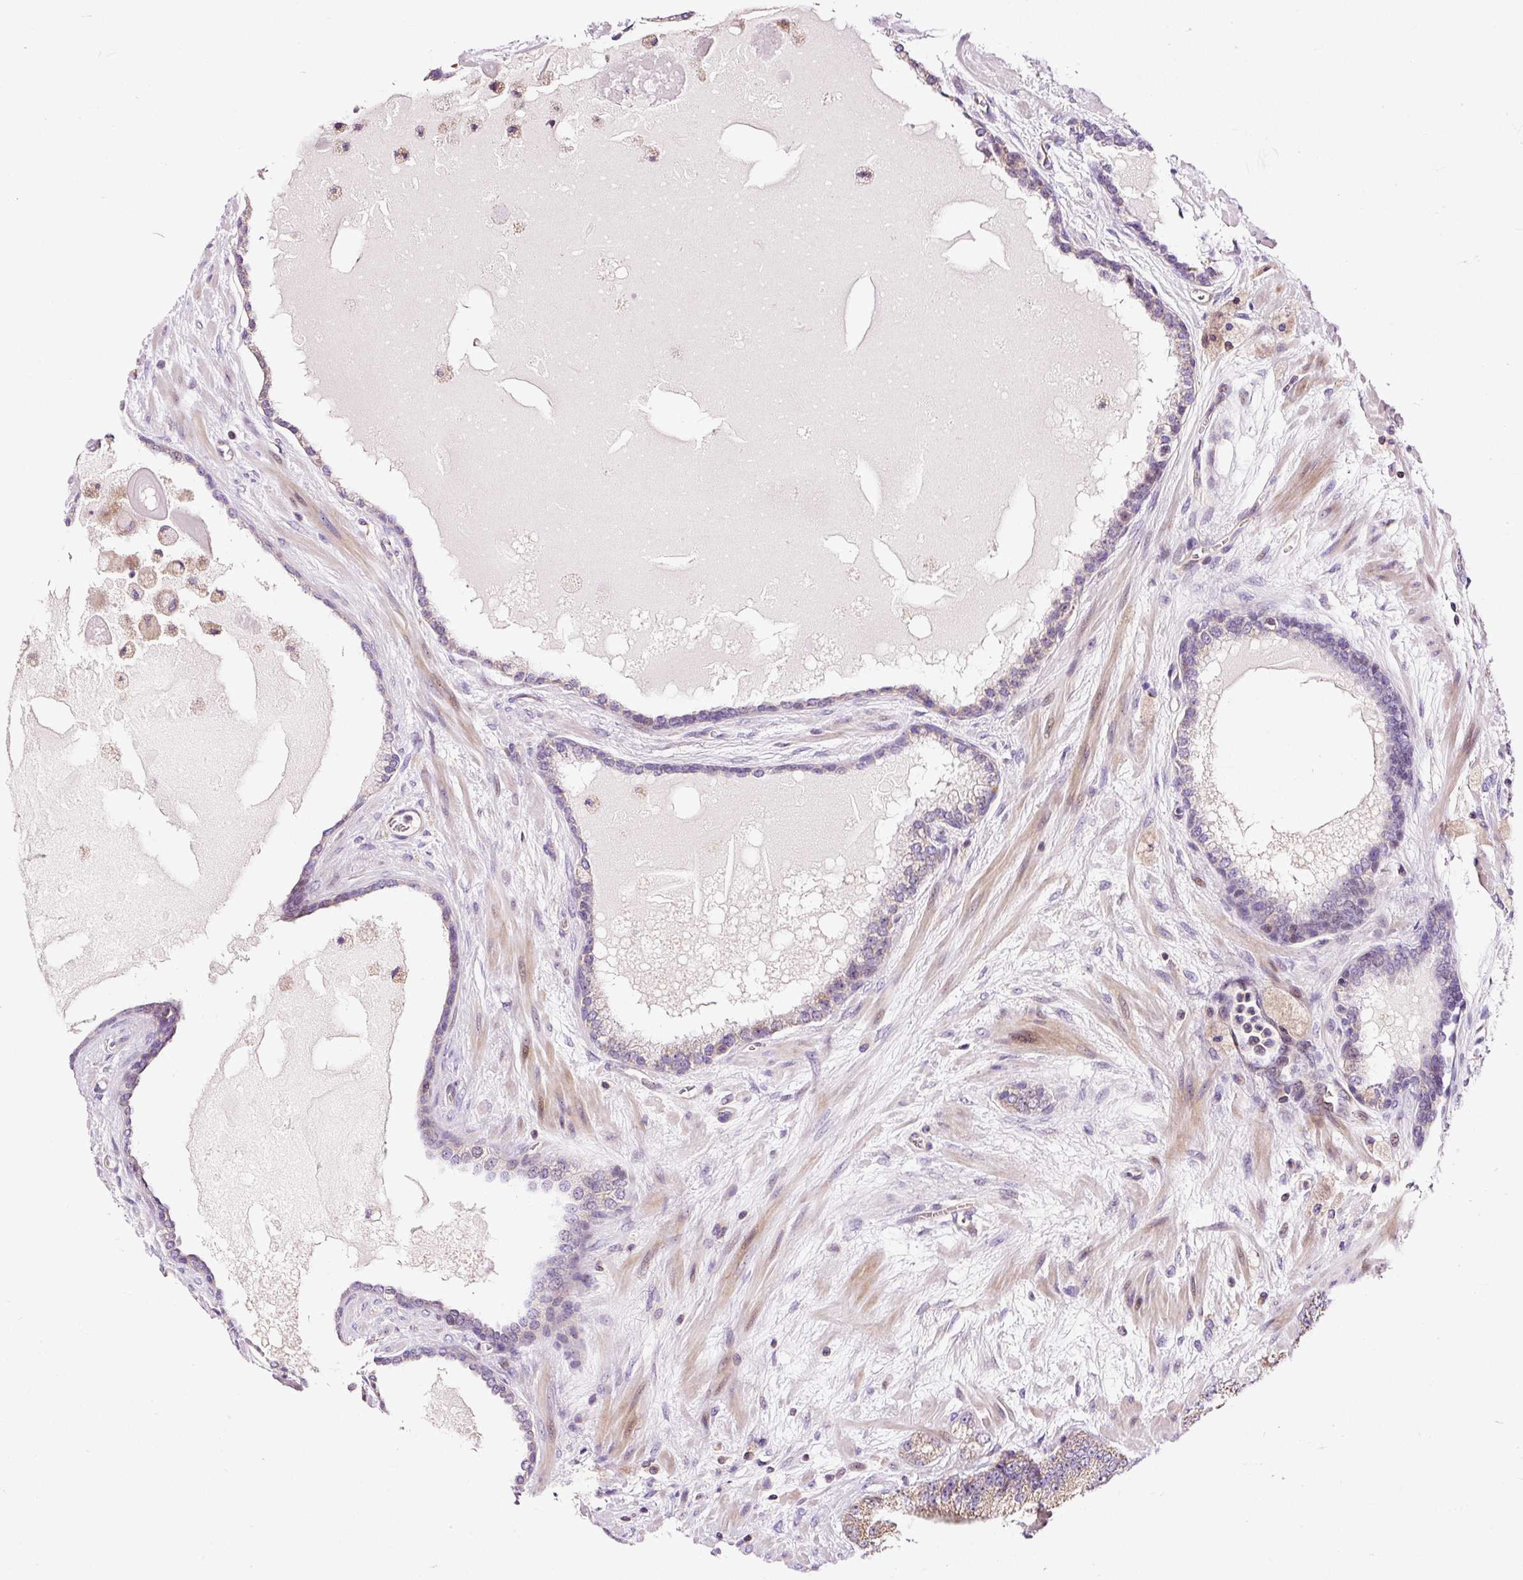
{"staining": {"intensity": "negative", "quantity": "none", "location": "none"}, "tissue": "prostate cancer", "cell_type": "Tumor cells", "image_type": "cancer", "snomed": [{"axis": "morphology", "description": "Adenocarcinoma, High grade"}, {"axis": "topography", "description": "Prostate"}], "caption": "DAB immunohistochemical staining of human prostate high-grade adenocarcinoma exhibits no significant expression in tumor cells. (Brightfield microscopy of DAB (3,3'-diaminobenzidine) IHC at high magnification).", "gene": "BOLA3", "patient": {"sex": "male", "age": 68}}